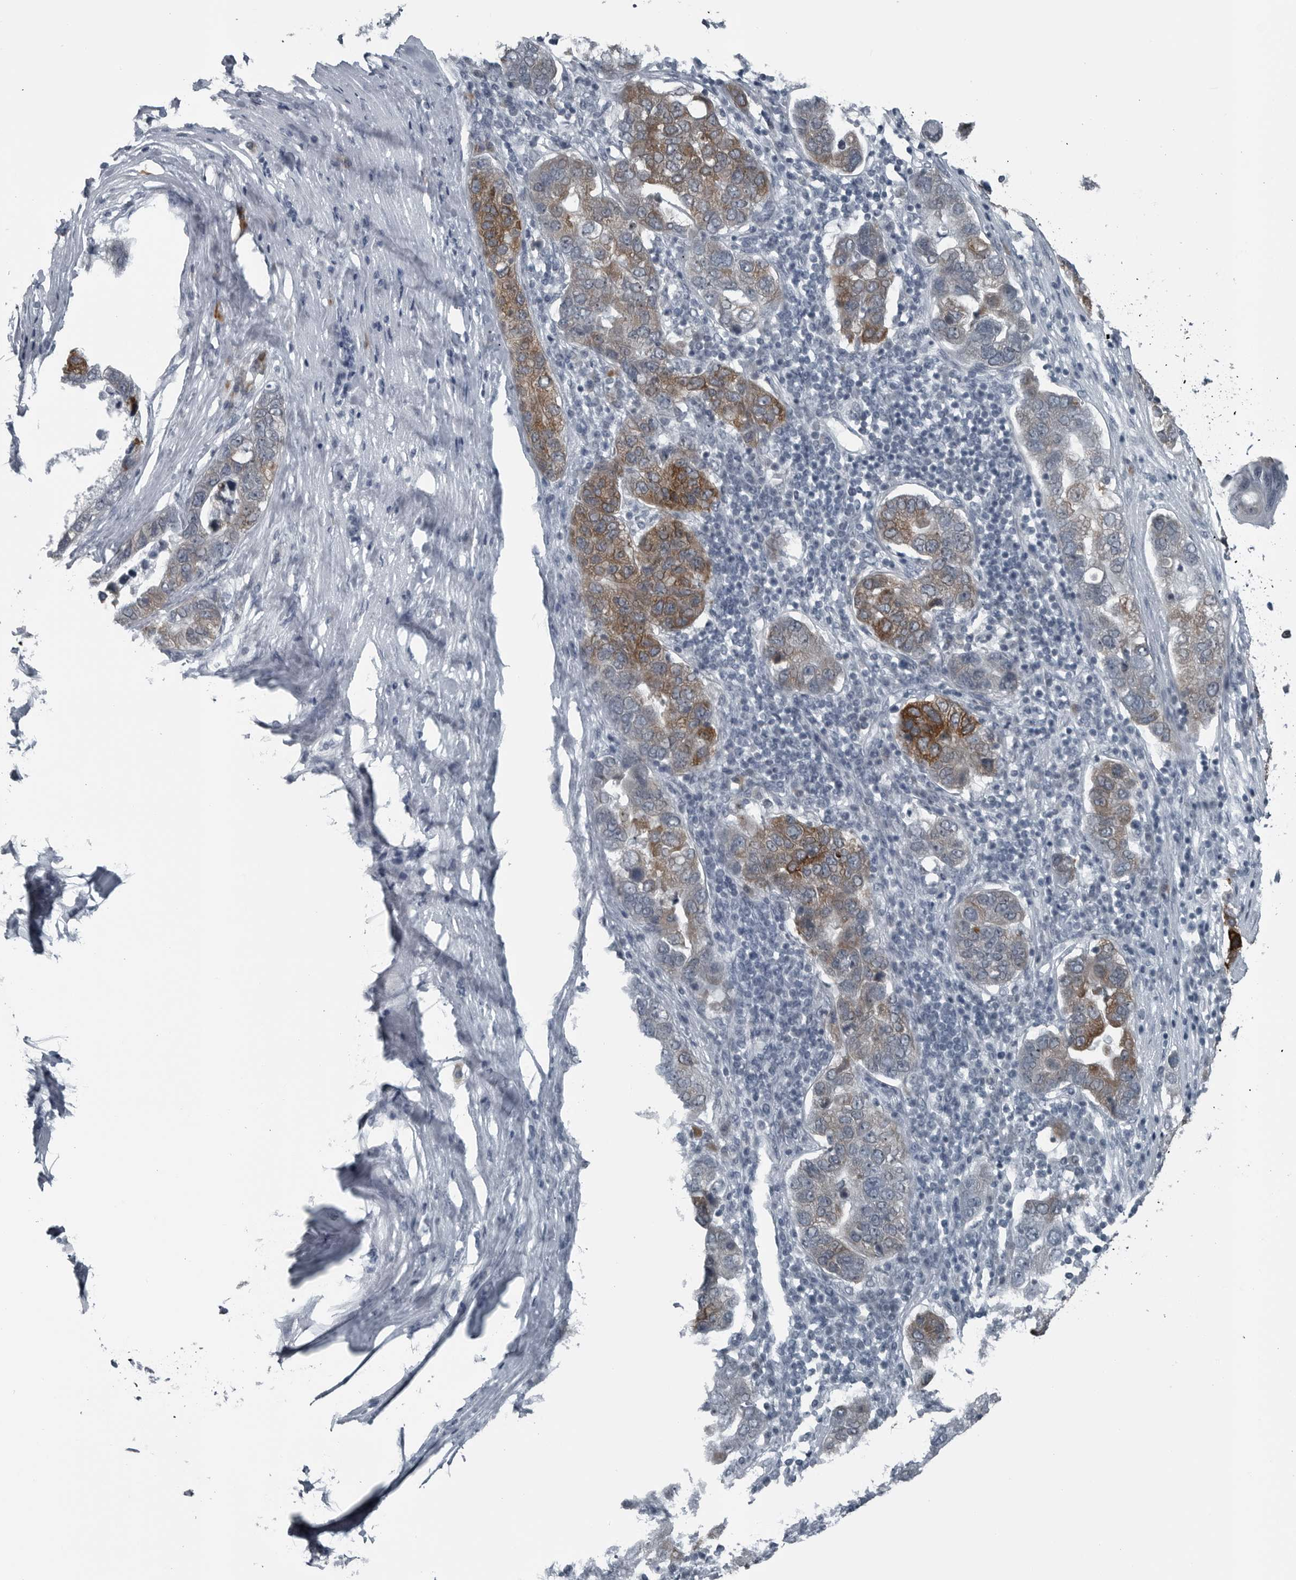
{"staining": {"intensity": "moderate", "quantity": "25%-75%", "location": "cytoplasmic/membranous"}, "tissue": "pancreatic cancer", "cell_type": "Tumor cells", "image_type": "cancer", "snomed": [{"axis": "morphology", "description": "Adenocarcinoma, NOS"}, {"axis": "topography", "description": "Pancreas"}], "caption": "Pancreatic adenocarcinoma was stained to show a protein in brown. There is medium levels of moderate cytoplasmic/membranous staining in approximately 25%-75% of tumor cells.", "gene": "DNAAF11", "patient": {"sex": "female", "age": 61}}